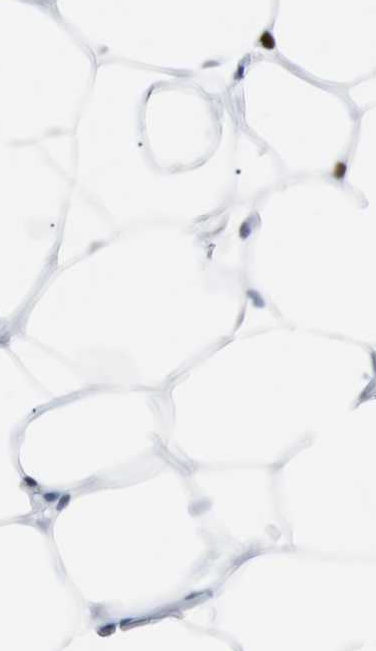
{"staining": {"intensity": "moderate", "quantity": ">75%", "location": "nuclear"}, "tissue": "adipose tissue", "cell_type": "Adipocytes", "image_type": "normal", "snomed": [{"axis": "morphology", "description": "Normal tissue, NOS"}, {"axis": "topography", "description": "Breast"}, {"axis": "topography", "description": "Adipose tissue"}], "caption": "Adipose tissue stained with a brown dye demonstrates moderate nuclear positive positivity in about >75% of adipocytes.", "gene": "JUN", "patient": {"sex": "female", "age": 25}}